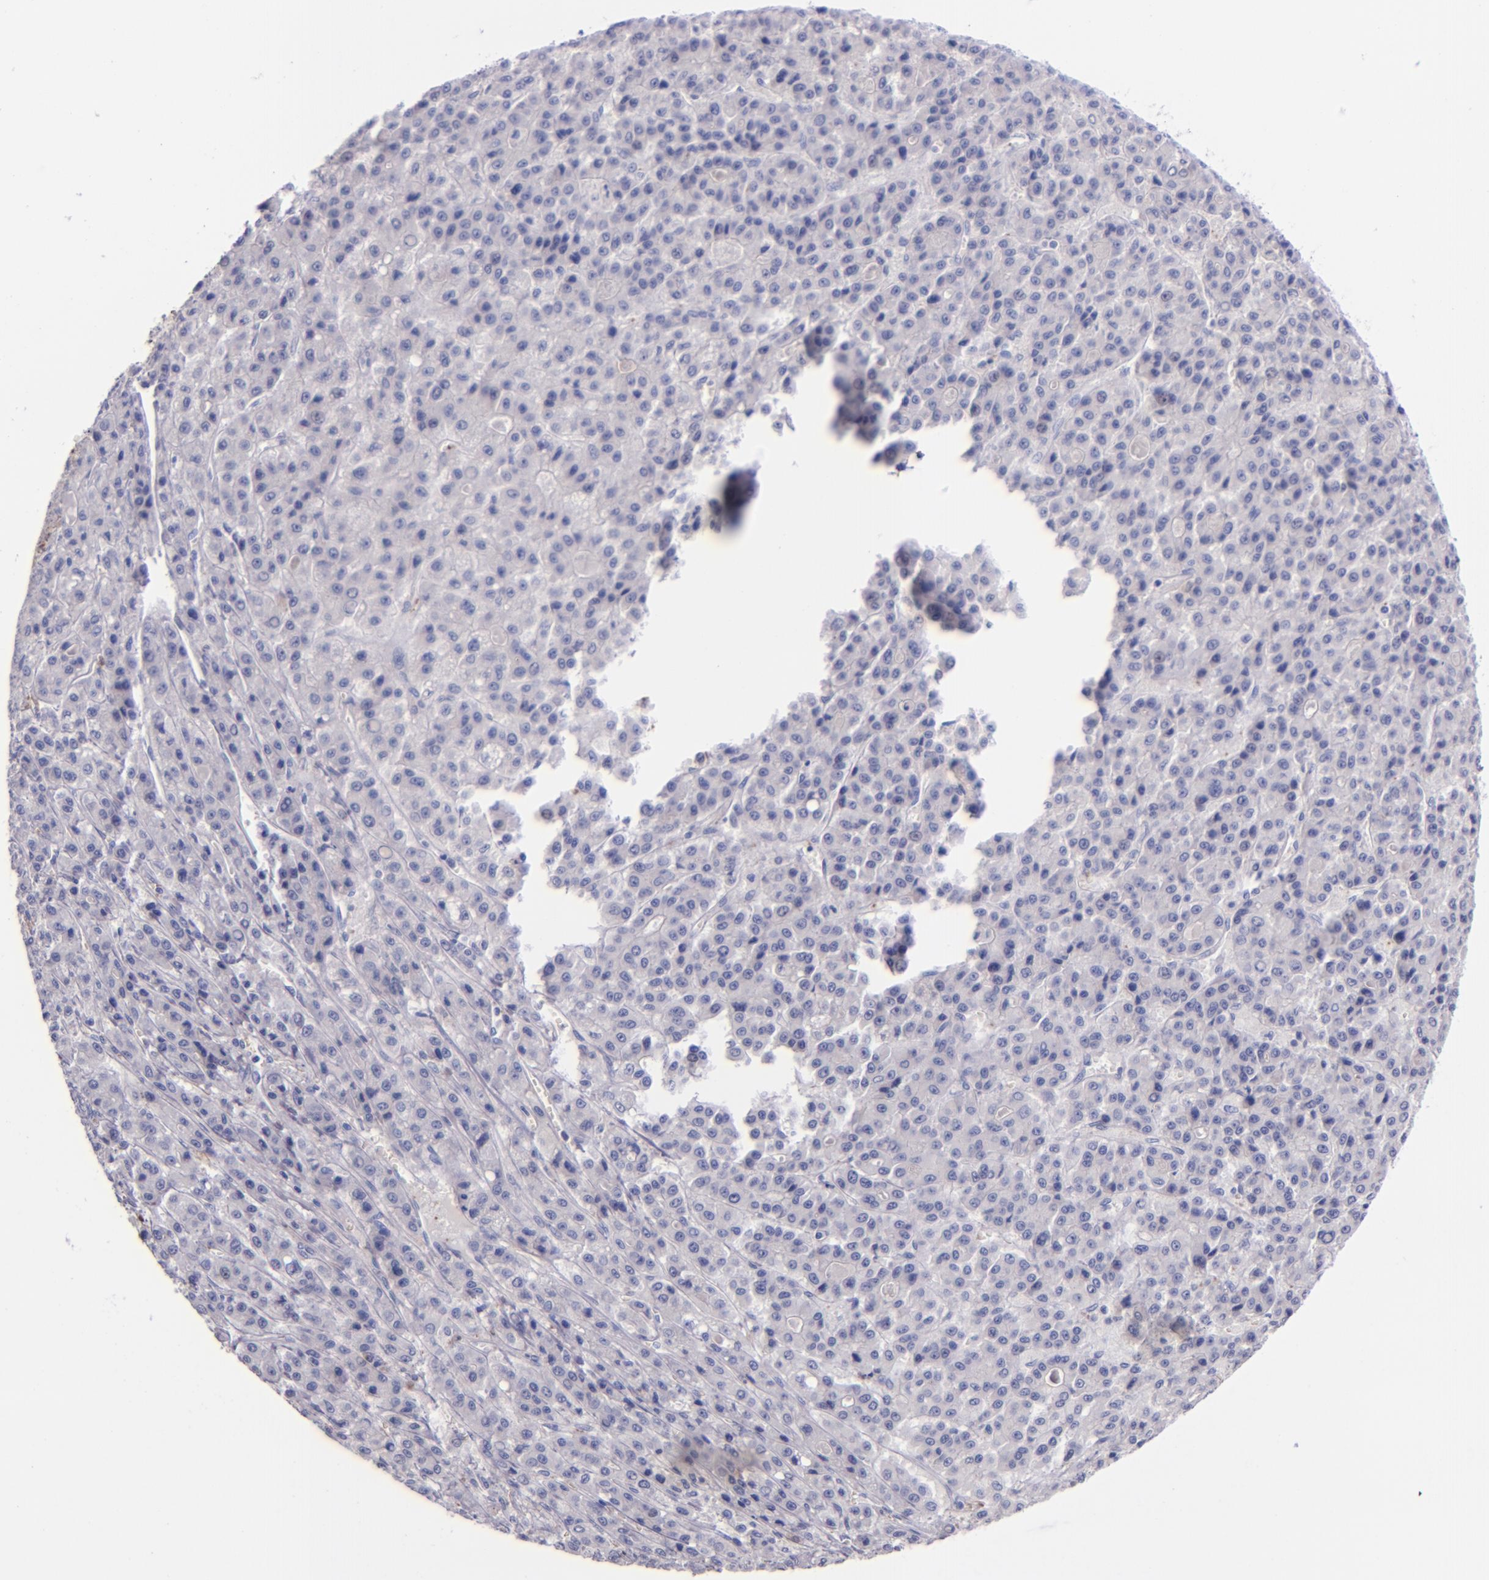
{"staining": {"intensity": "negative", "quantity": "none", "location": "none"}, "tissue": "liver cancer", "cell_type": "Tumor cells", "image_type": "cancer", "snomed": [{"axis": "morphology", "description": "Carcinoma, Hepatocellular, NOS"}, {"axis": "topography", "description": "Liver"}], "caption": "Protein analysis of hepatocellular carcinoma (liver) displays no significant expression in tumor cells. (Immunohistochemistry (ihc), brightfield microscopy, high magnification).", "gene": "F13A1", "patient": {"sex": "male", "age": 70}}